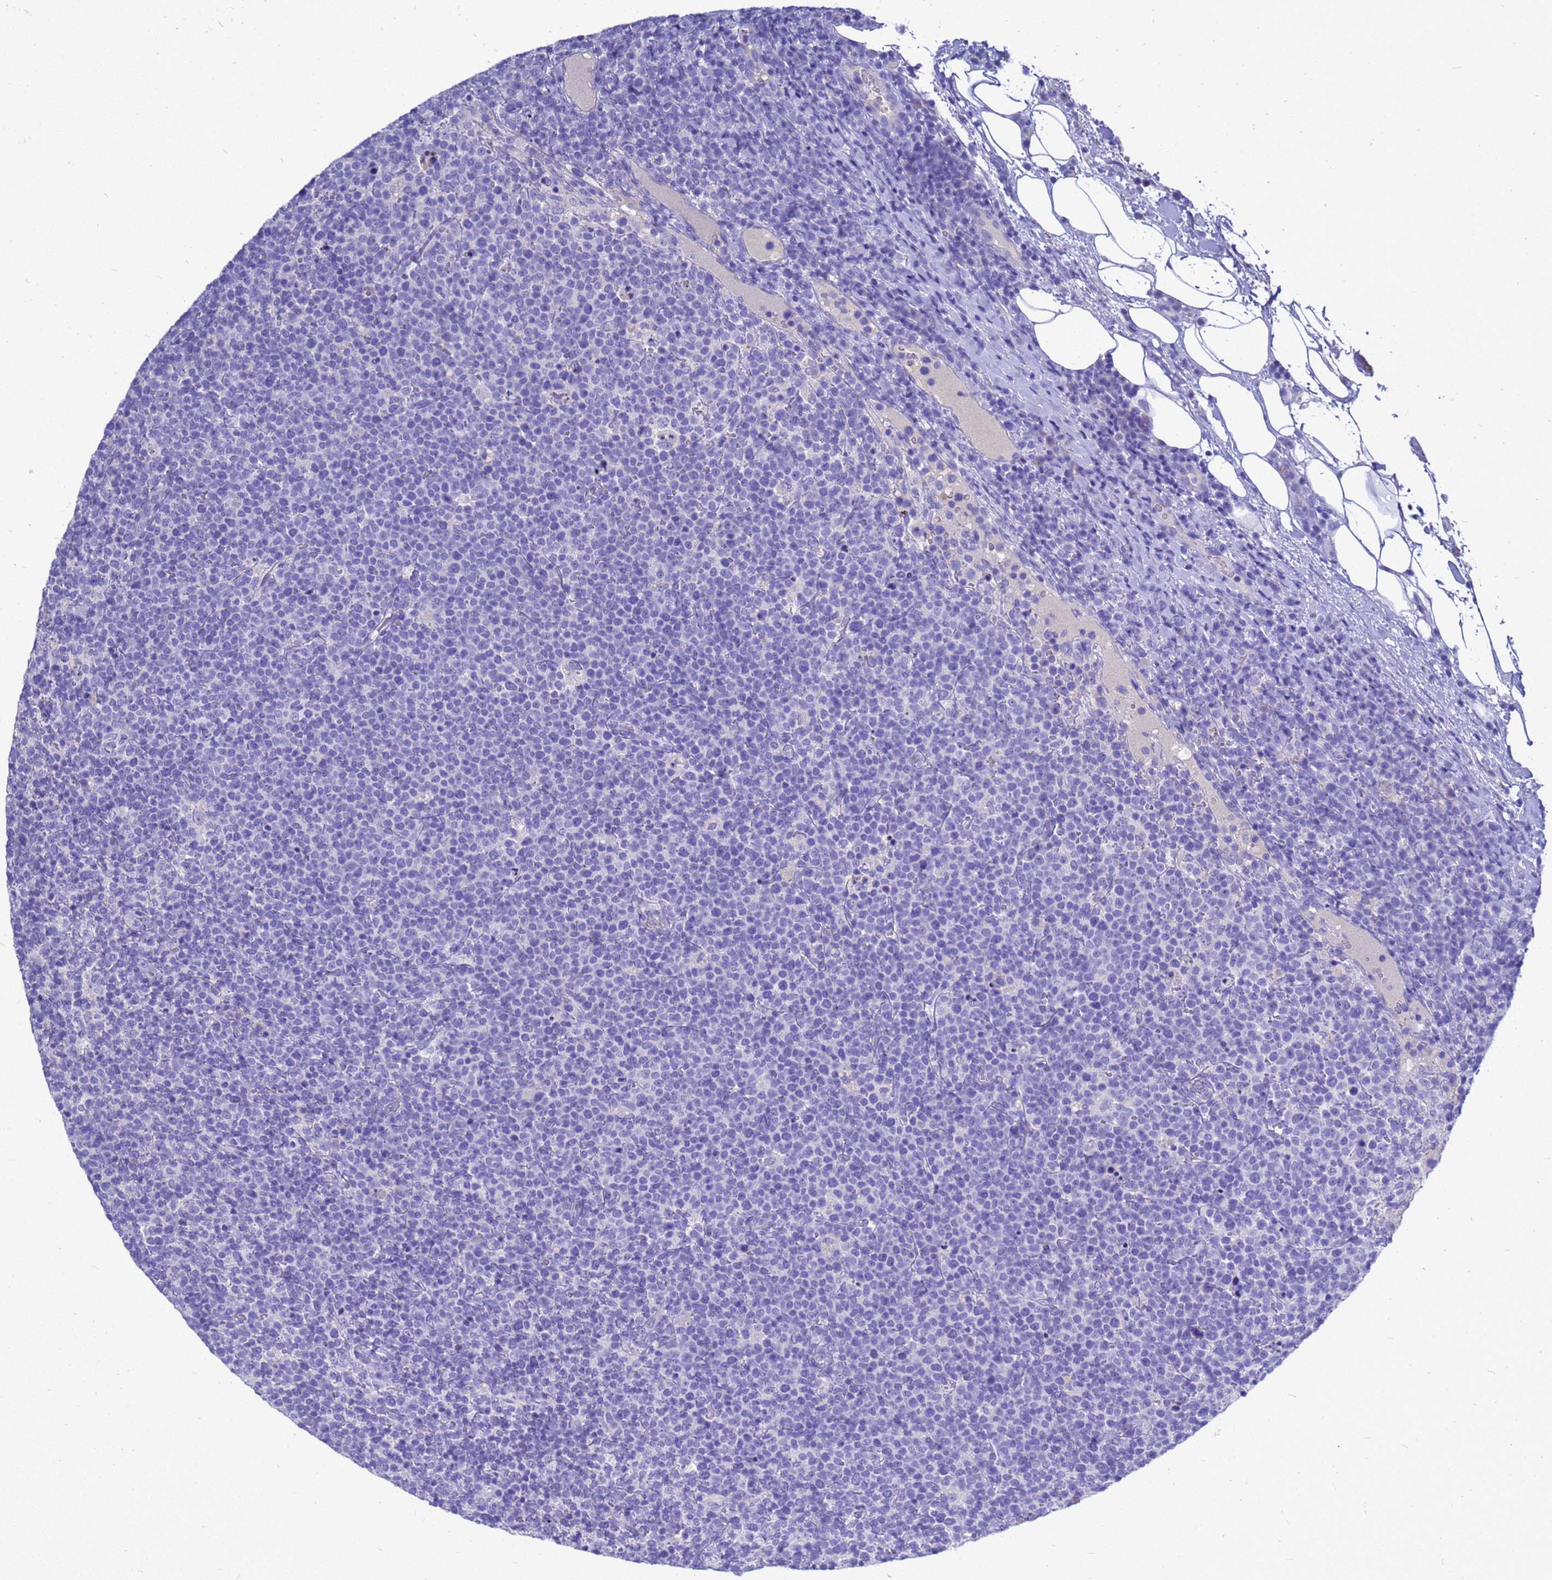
{"staining": {"intensity": "negative", "quantity": "none", "location": "none"}, "tissue": "lymphoma", "cell_type": "Tumor cells", "image_type": "cancer", "snomed": [{"axis": "morphology", "description": "Malignant lymphoma, non-Hodgkin's type, High grade"}, {"axis": "topography", "description": "Lymph node"}], "caption": "The immunohistochemistry (IHC) micrograph has no significant positivity in tumor cells of lymphoma tissue.", "gene": "OR52E2", "patient": {"sex": "male", "age": 61}}